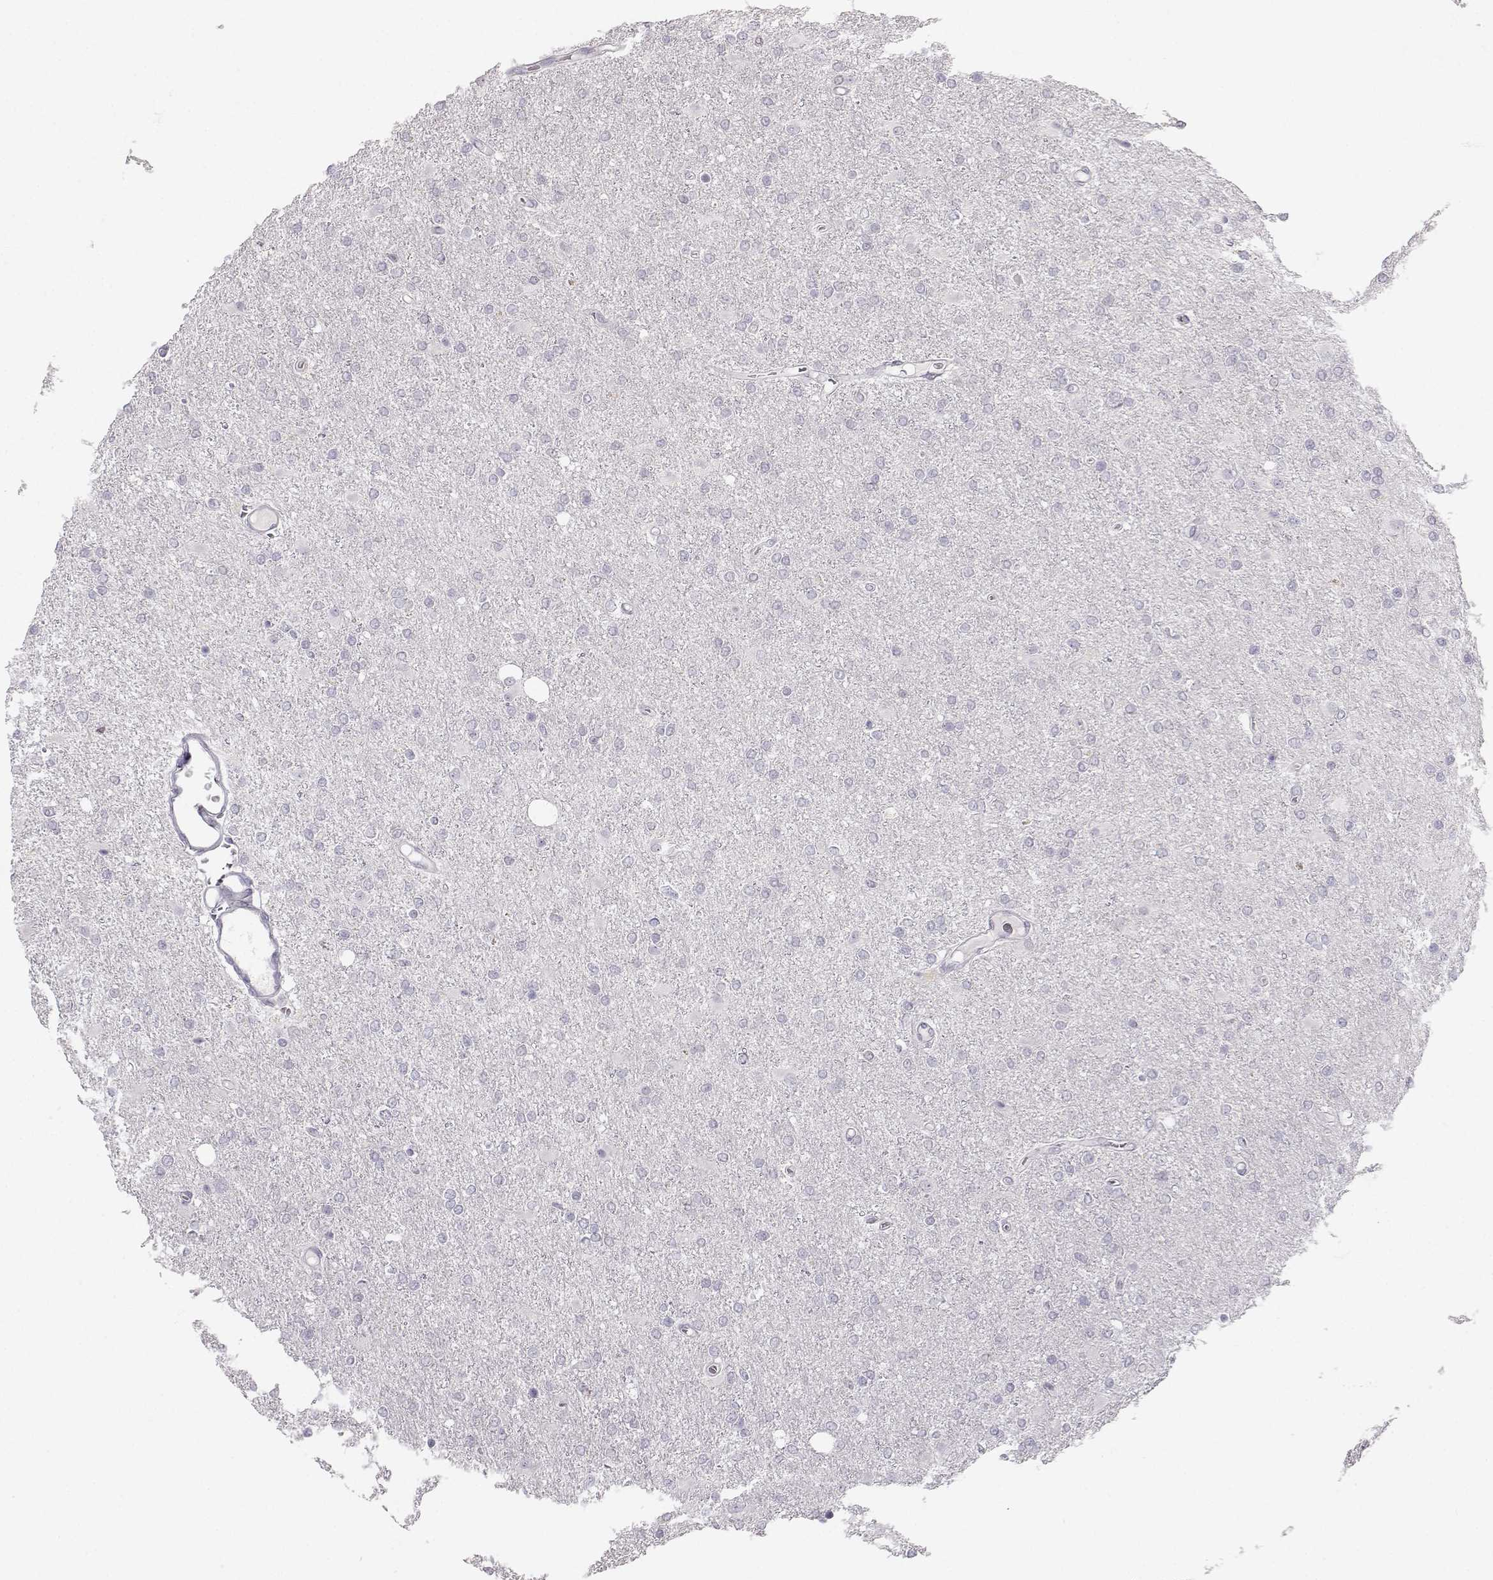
{"staining": {"intensity": "negative", "quantity": "none", "location": "none"}, "tissue": "glioma", "cell_type": "Tumor cells", "image_type": "cancer", "snomed": [{"axis": "morphology", "description": "Glioma, malignant, High grade"}, {"axis": "topography", "description": "Cerebral cortex"}], "caption": "DAB immunohistochemical staining of human malignant glioma (high-grade) exhibits no significant expression in tumor cells.", "gene": "ZNF185", "patient": {"sex": "male", "age": 70}}